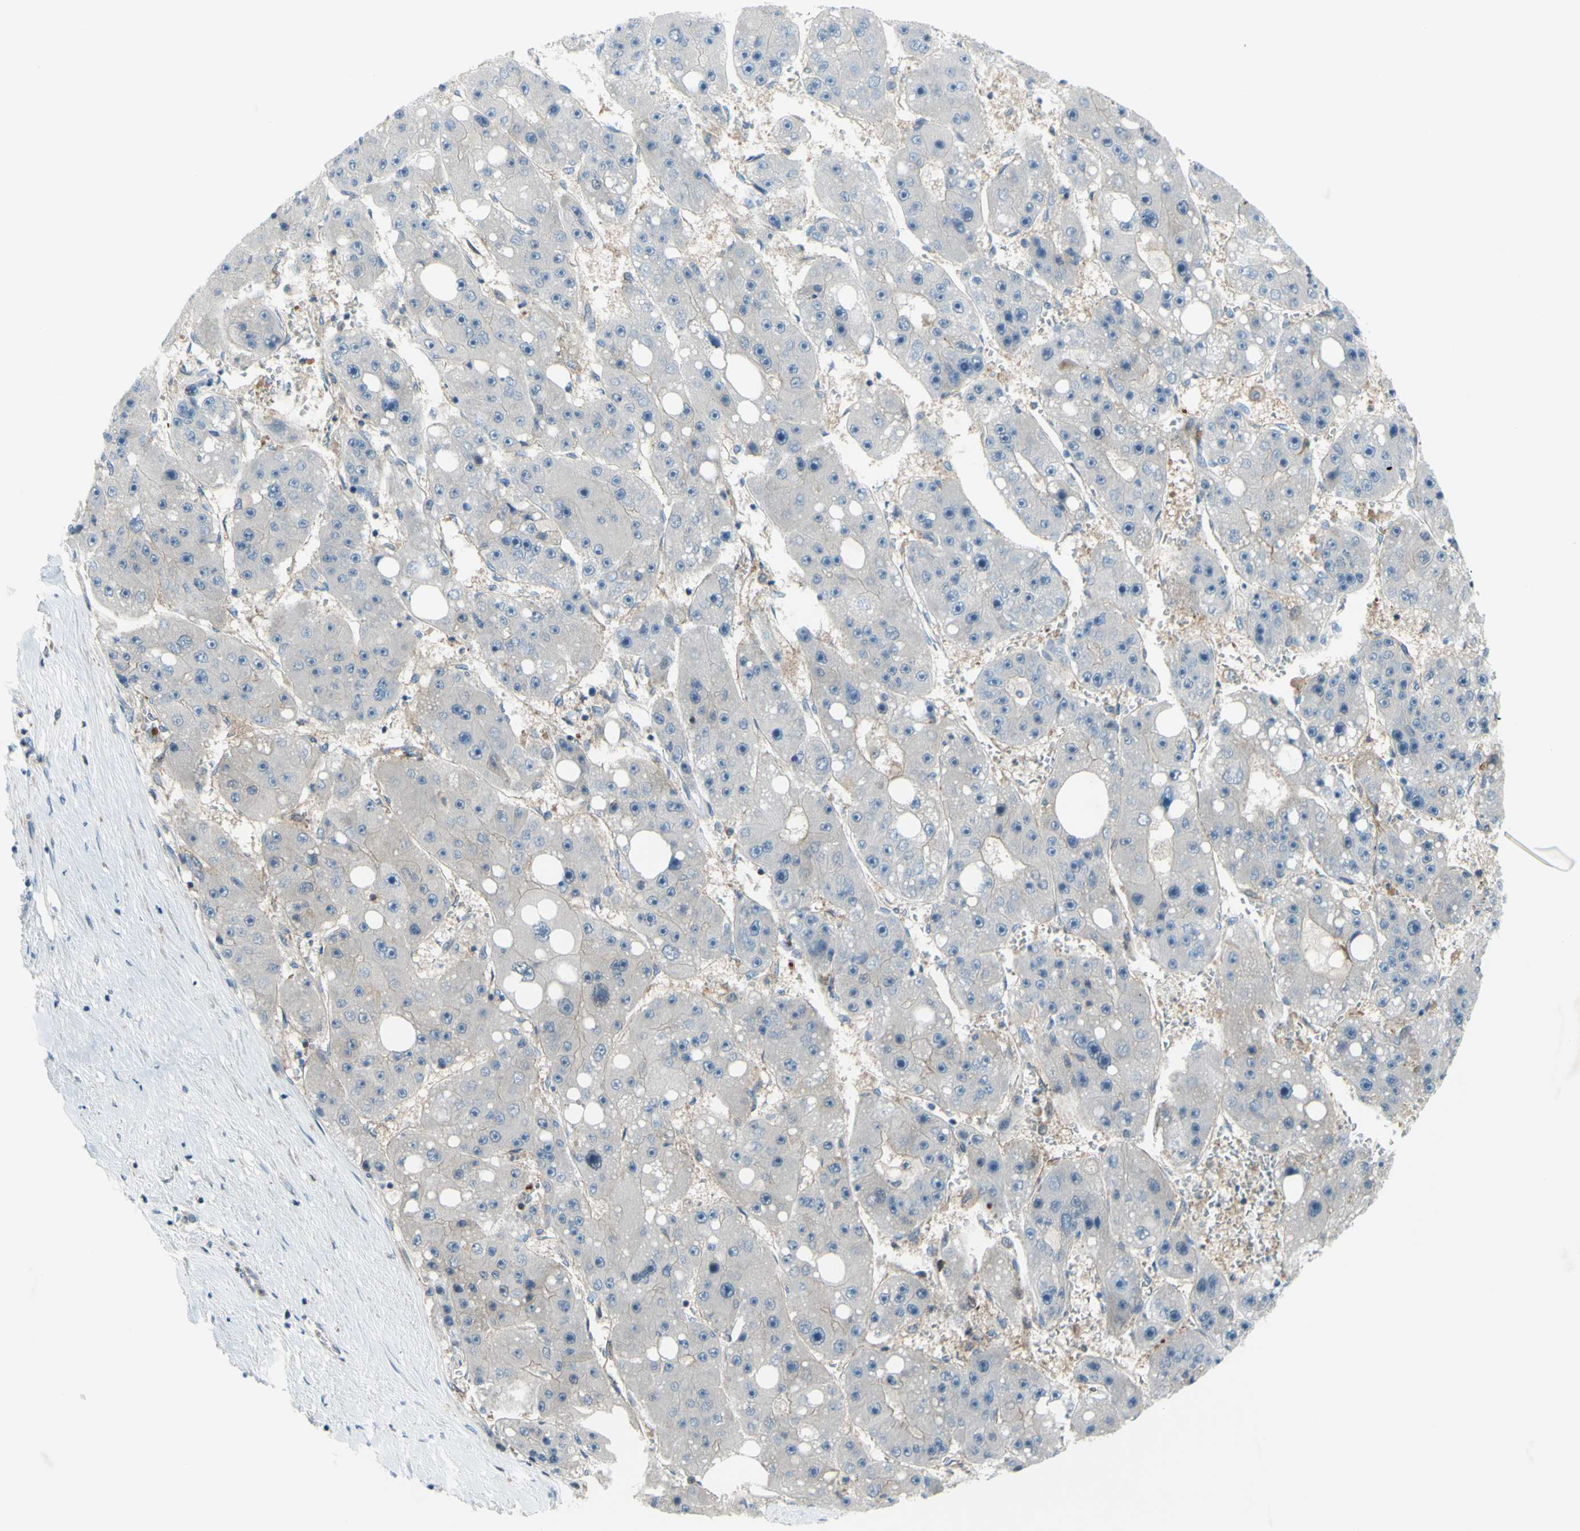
{"staining": {"intensity": "negative", "quantity": "none", "location": "none"}, "tissue": "liver cancer", "cell_type": "Tumor cells", "image_type": "cancer", "snomed": [{"axis": "morphology", "description": "Carcinoma, Hepatocellular, NOS"}, {"axis": "topography", "description": "Liver"}], "caption": "DAB (3,3'-diaminobenzidine) immunohistochemical staining of hepatocellular carcinoma (liver) shows no significant expression in tumor cells.", "gene": "PAK2", "patient": {"sex": "female", "age": 61}}